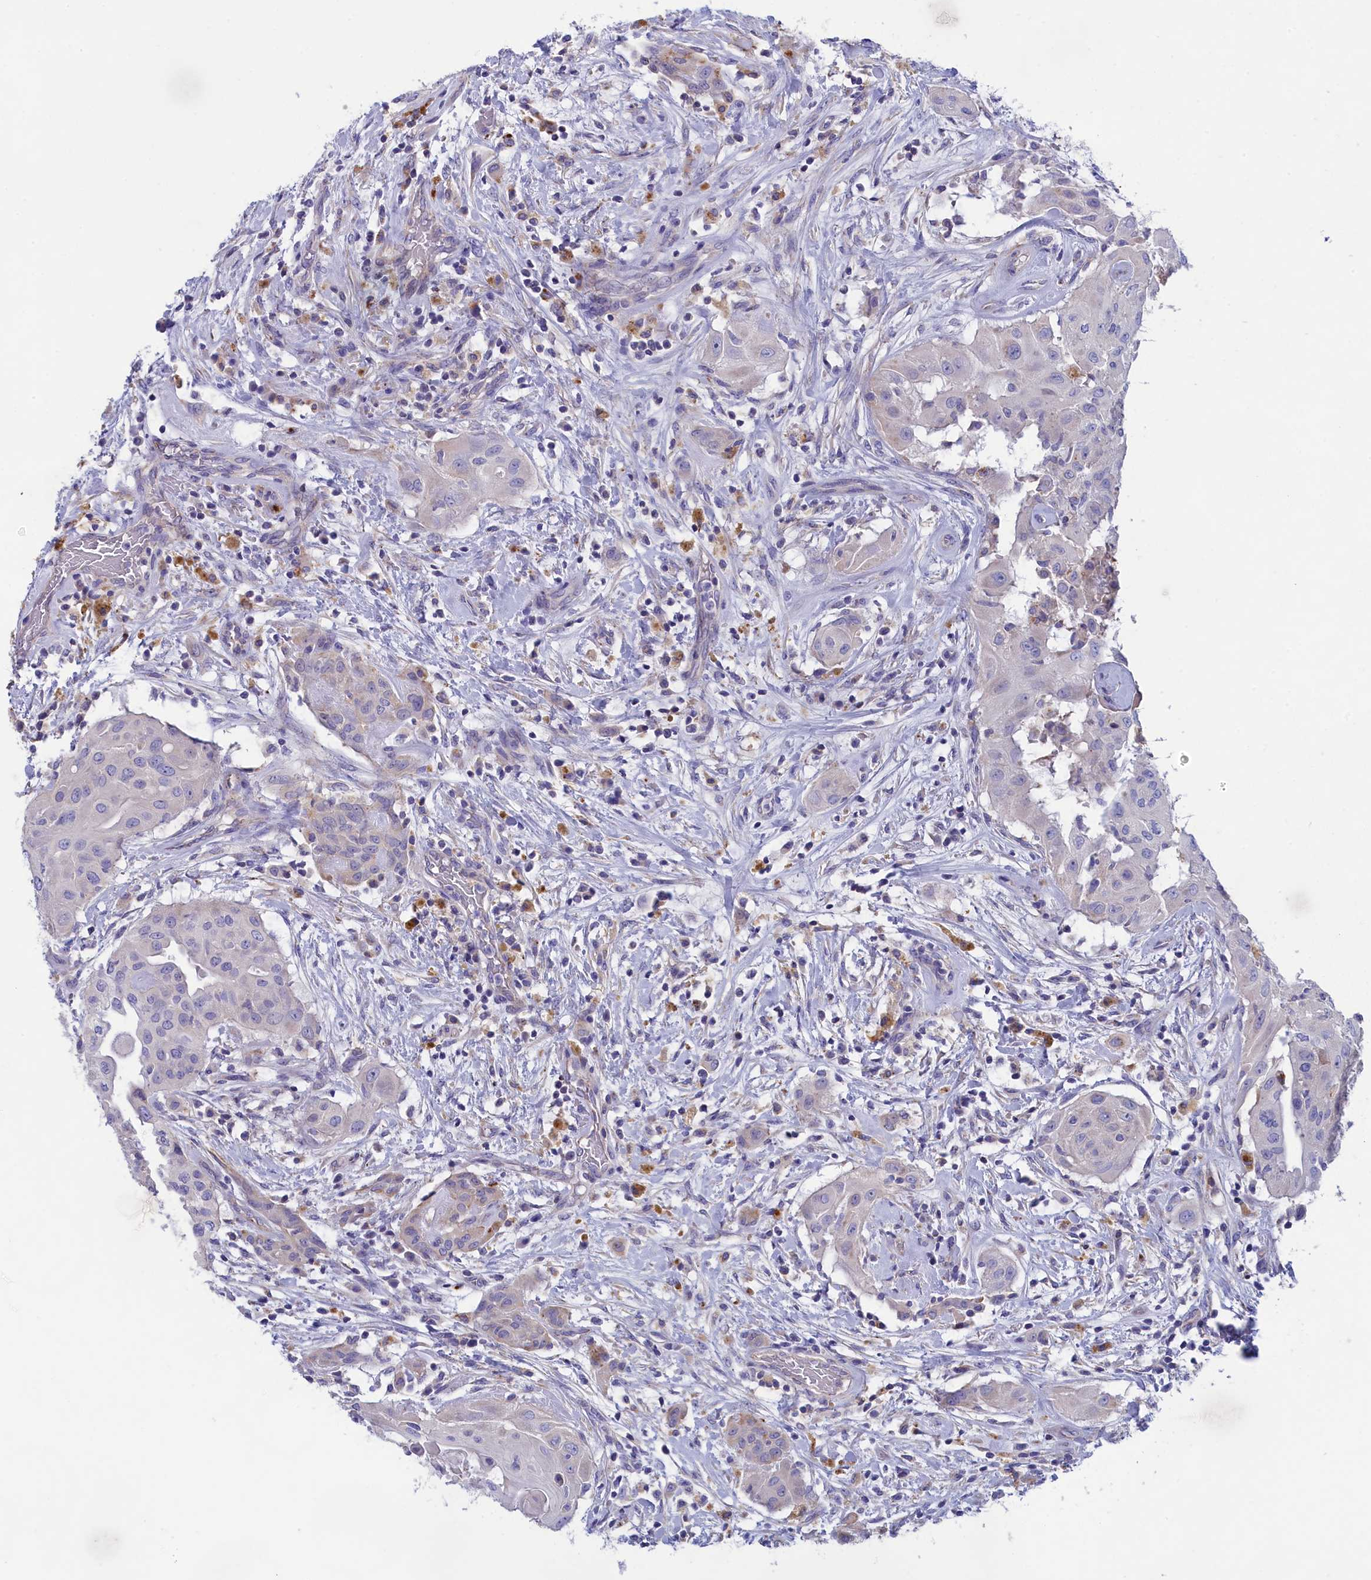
{"staining": {"intensity": "negative", "quantity": "none", "location": "none"}, "tissue": "thyroid cancer", "cell_type": "Tumor cells", "image_type": "cancer", "snomed": [{"axis": "morphology", "description": "Papillary adenocarcinoma, NOS"}, {"axis": "topography", "description": "Thyroid gland"}], "caption": "DAB immunohistochemical staining of thyroid cancer demonstrates no significant expression in tumor cells.", "gene": "WDR6", "patient": {"sex": "female", "age": 59}}